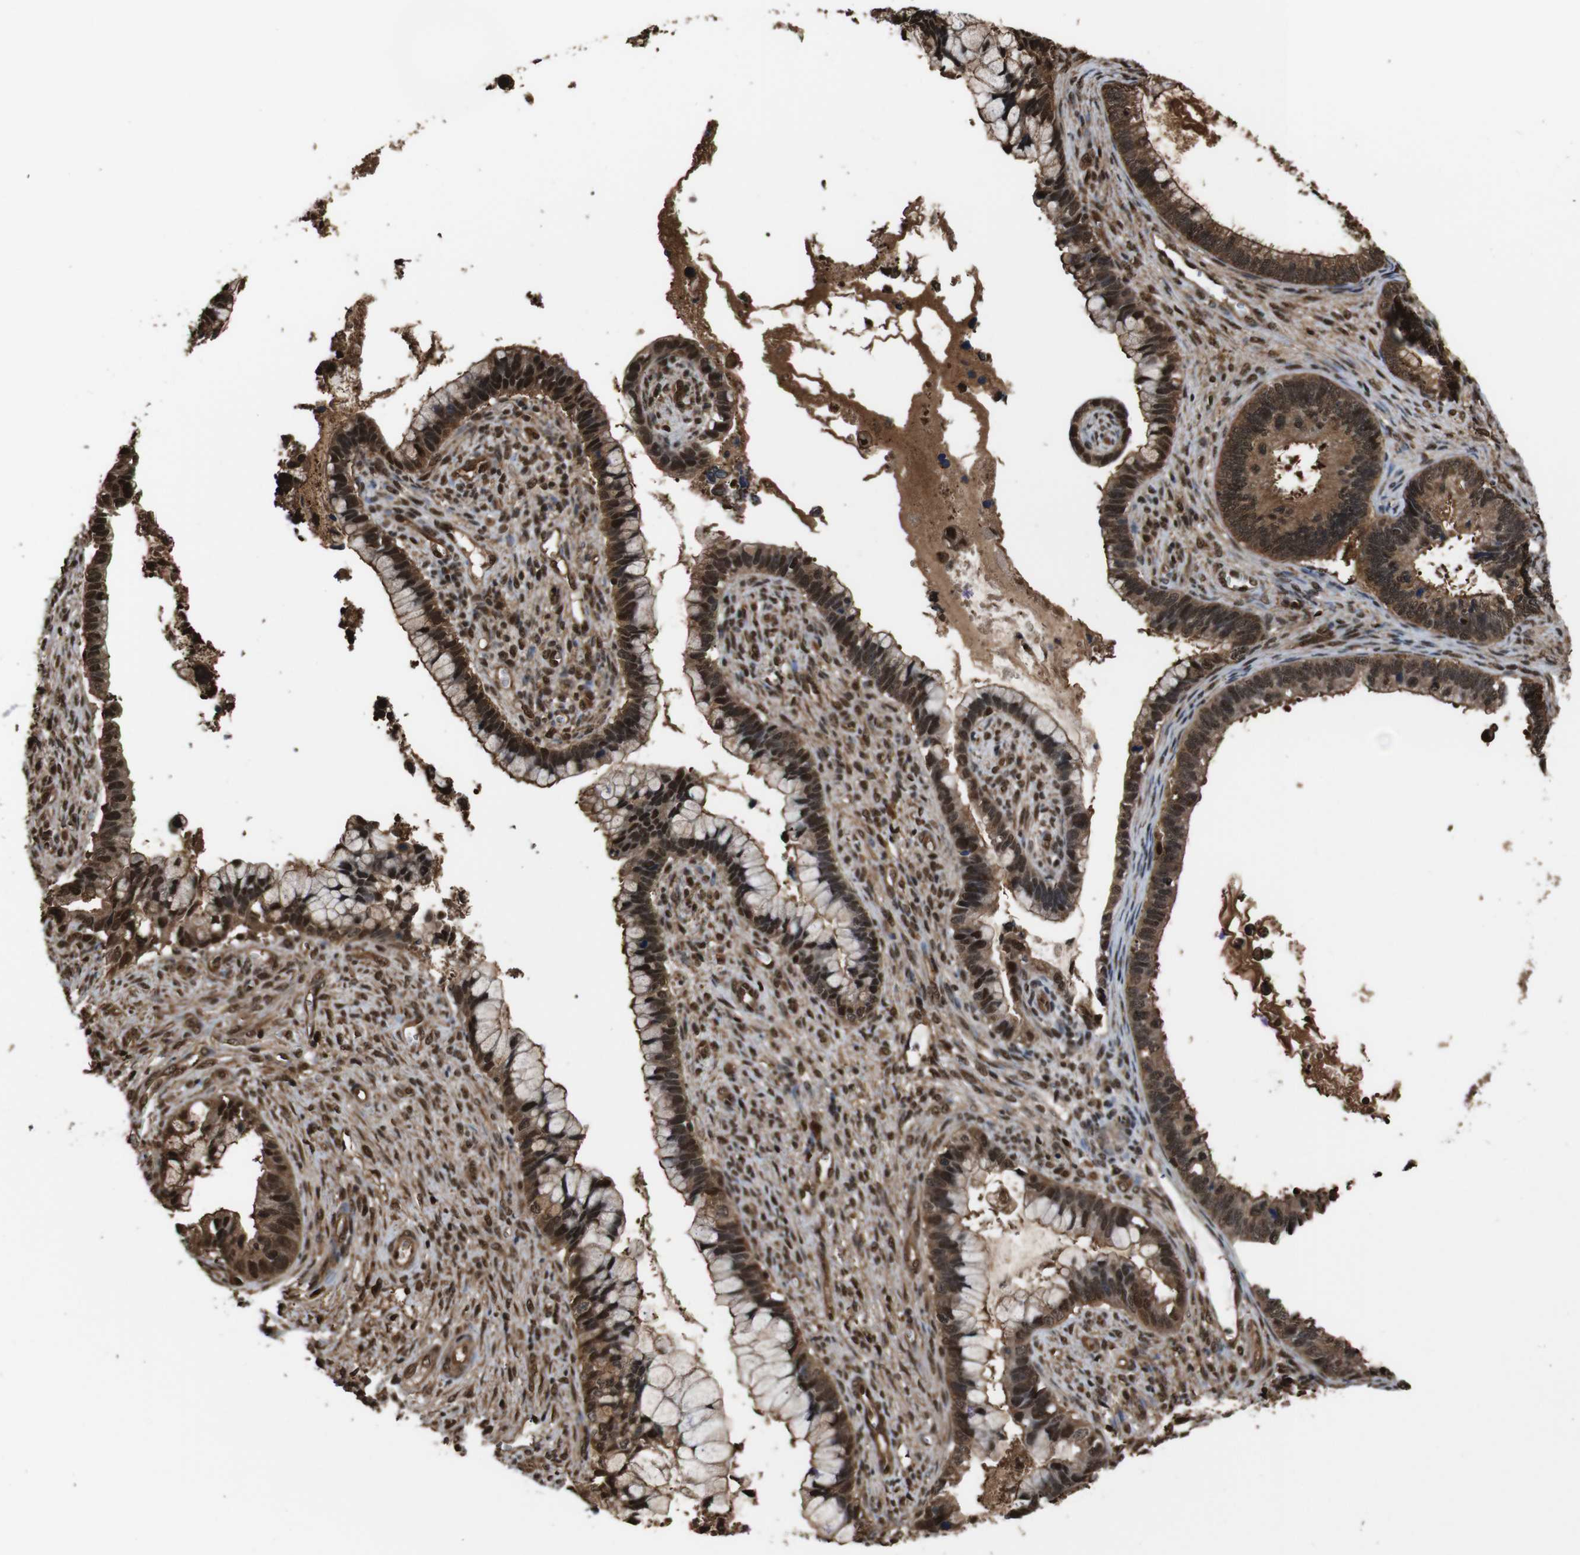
{"staining": {"intensity": "strong", "quantity": ">75%", "location": "cytoplasmic/membranous,nuclear"}, "tissue": "cervical cancer", "cell_type": "Tumor cells", "image_type": "cancer", "snomed": [{"axis": "morphology", "description": "Adenocarcinoma, NOS"}, {"axis": "topography", "description": "Cervix"}], "caption": "Human adenocarcinoma (cervical) stained with a brown dye shows strong cytoplasmic/membranous and nuclear positive positivity in approximately >75% of tumor cells.", "gene": "VCP", "patient": {"sex": "female", "age": 44}}